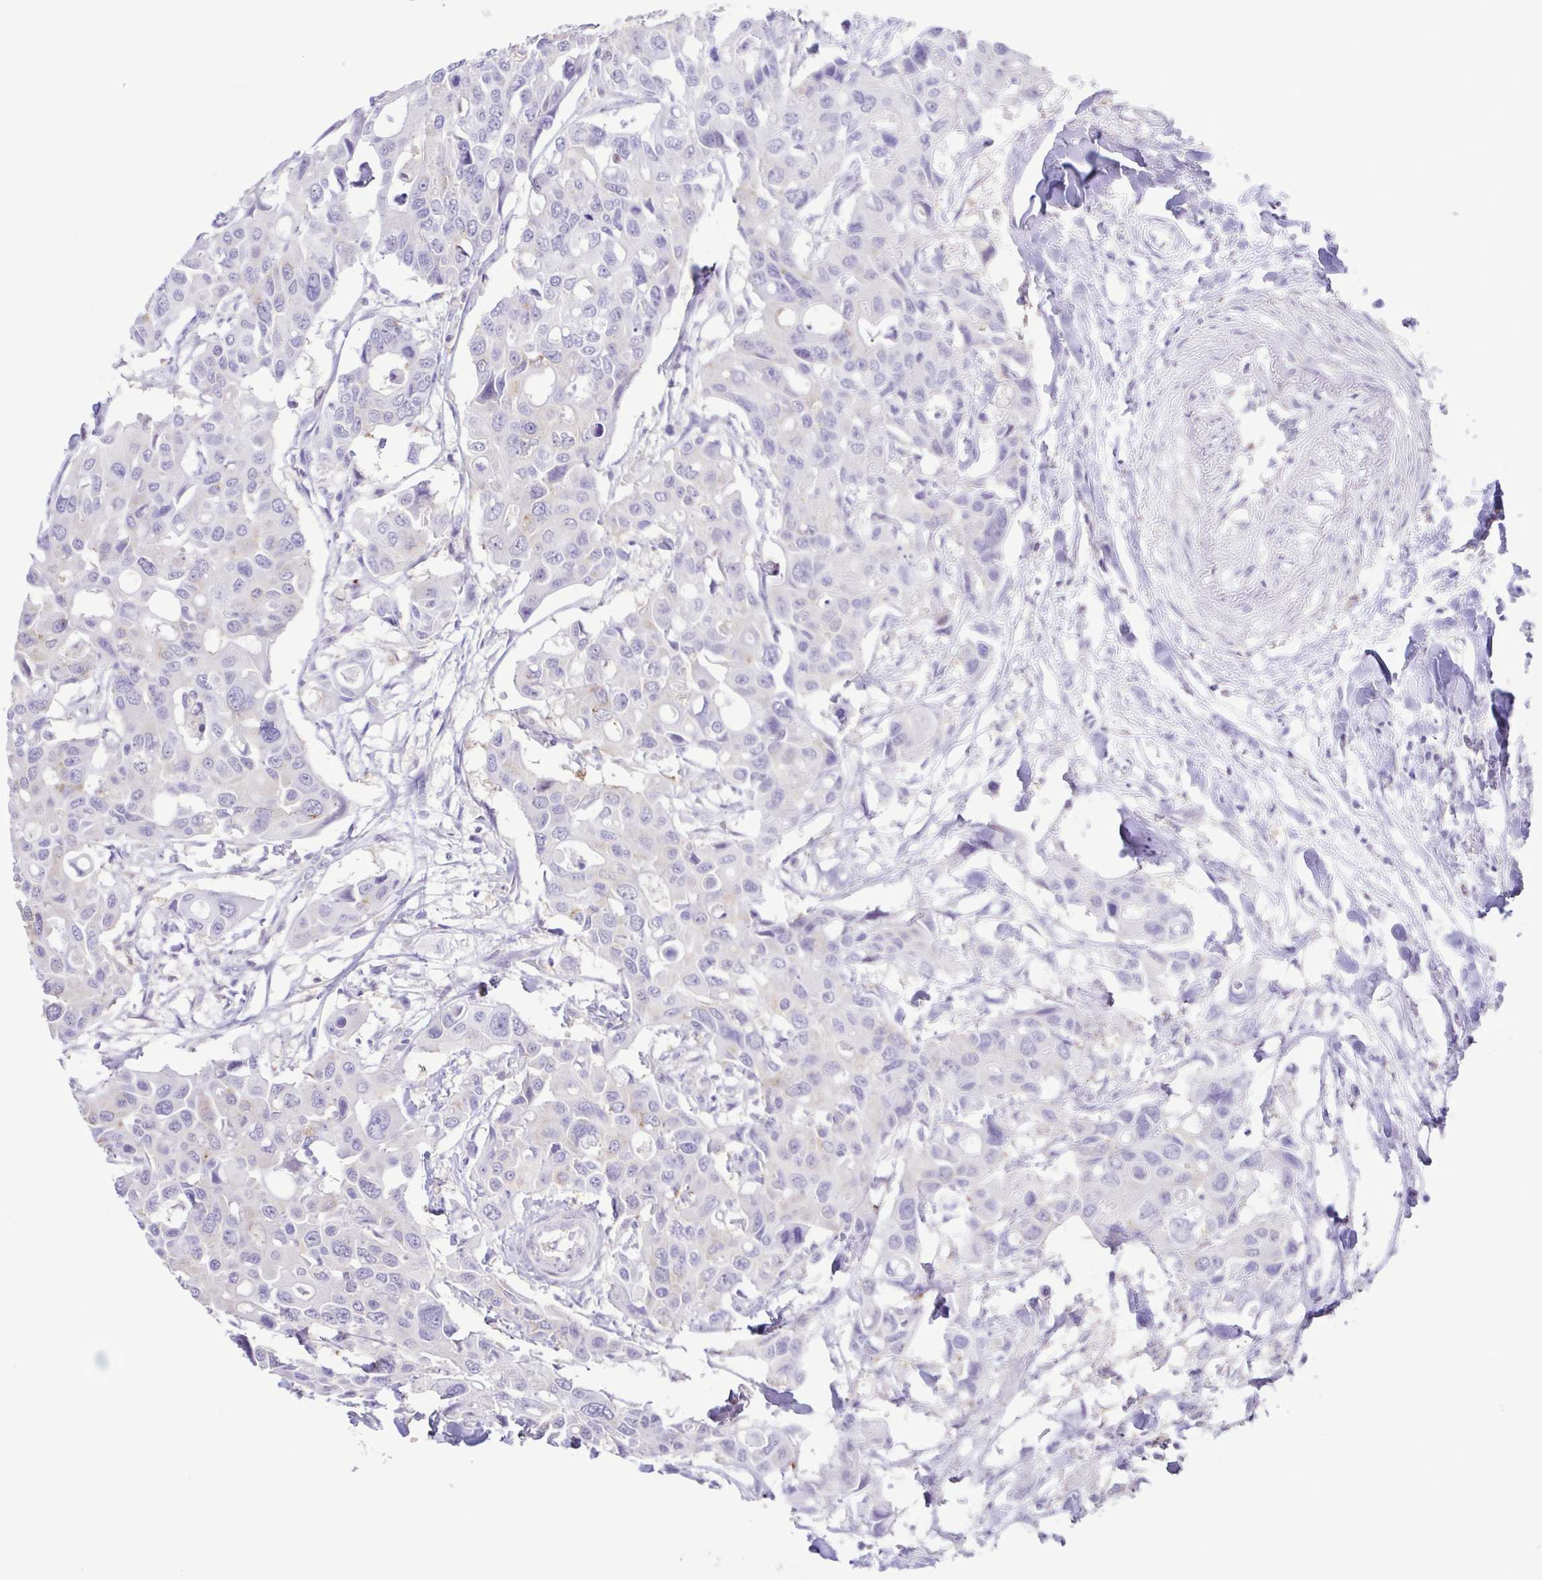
{"staining": {"intensity": "negative", "quantity": "none", "location": "none"}, "tissue": "colorectal cancer", "cell_type": "Tumor cells", "image_type": "cancer", "snomed": [{"axis": "morphology", "description": "Adenocarcinoma, NOS"}, {"axis": "topography", "description": "Colon"}], "caption": "This is an IHC histopathology image of colorectal cancer (adenocarcinoma). There is no staining in tumor cells.", "gene": "CYP17A1", "patient": {"sex": "male", "age": 77}}